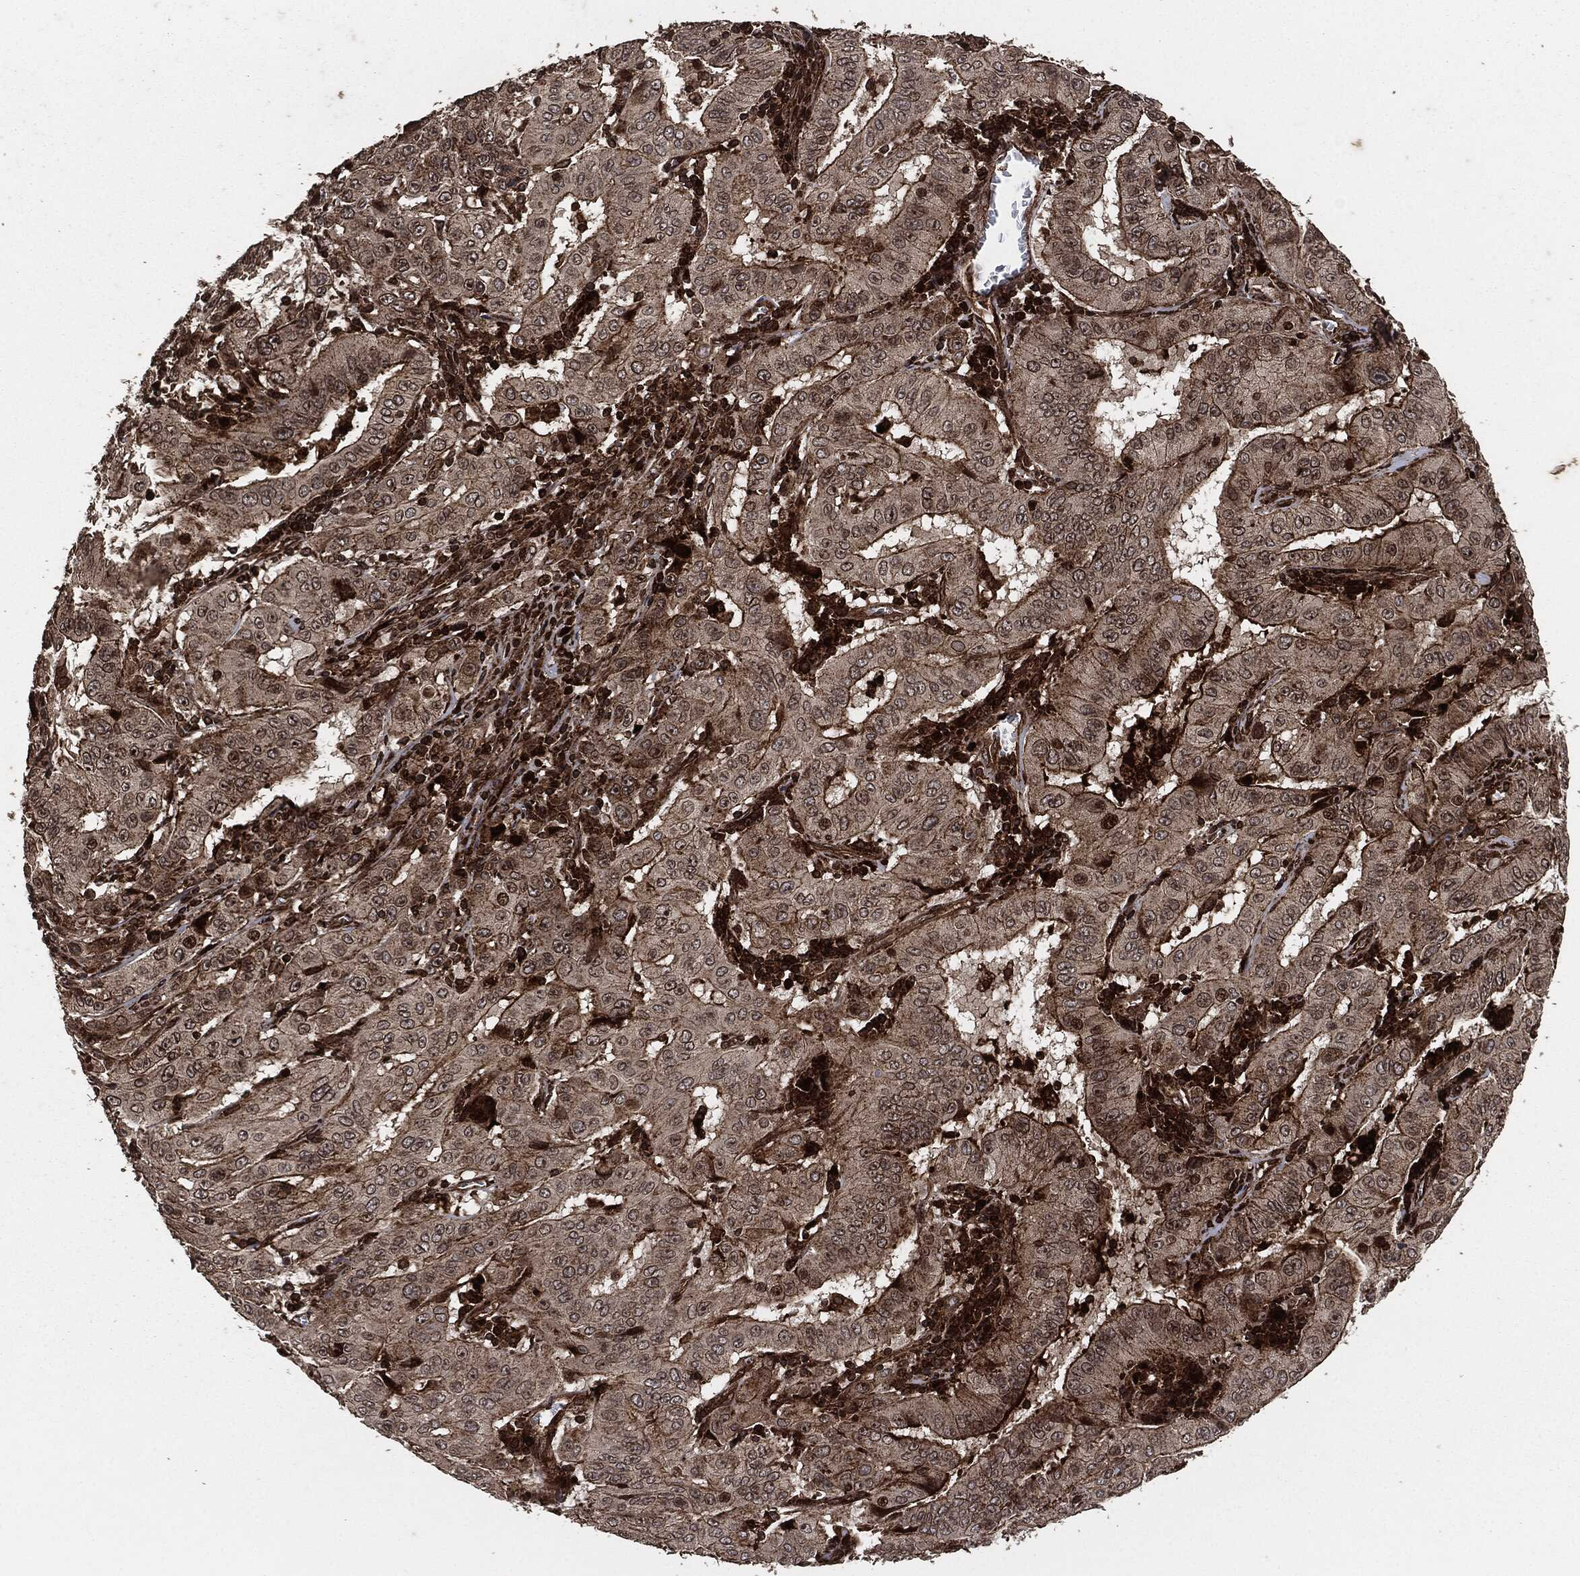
{"staining": {"intensity": "moderate", "quantity": ">75%", "location": "cytoplasmic/membranous"}, "tissue": "pancreatic cancer", "cell_type": "Tumor cells", "image_type": "cancer", "snomed": [{"axis": "morphology", "description": "Adenocarcinoma, NOS"}, {"axis": "topography", "description": "Pancreas"}], "caption": "Brown immunohistochemical staining in human pancreatic adenocarcinoma exhibits moderate cytoplasmic/membranous staining in approximately >75% of tumor cells.", "gene": "IFIT1", "patient": {"sex": "male", "age": 63}}